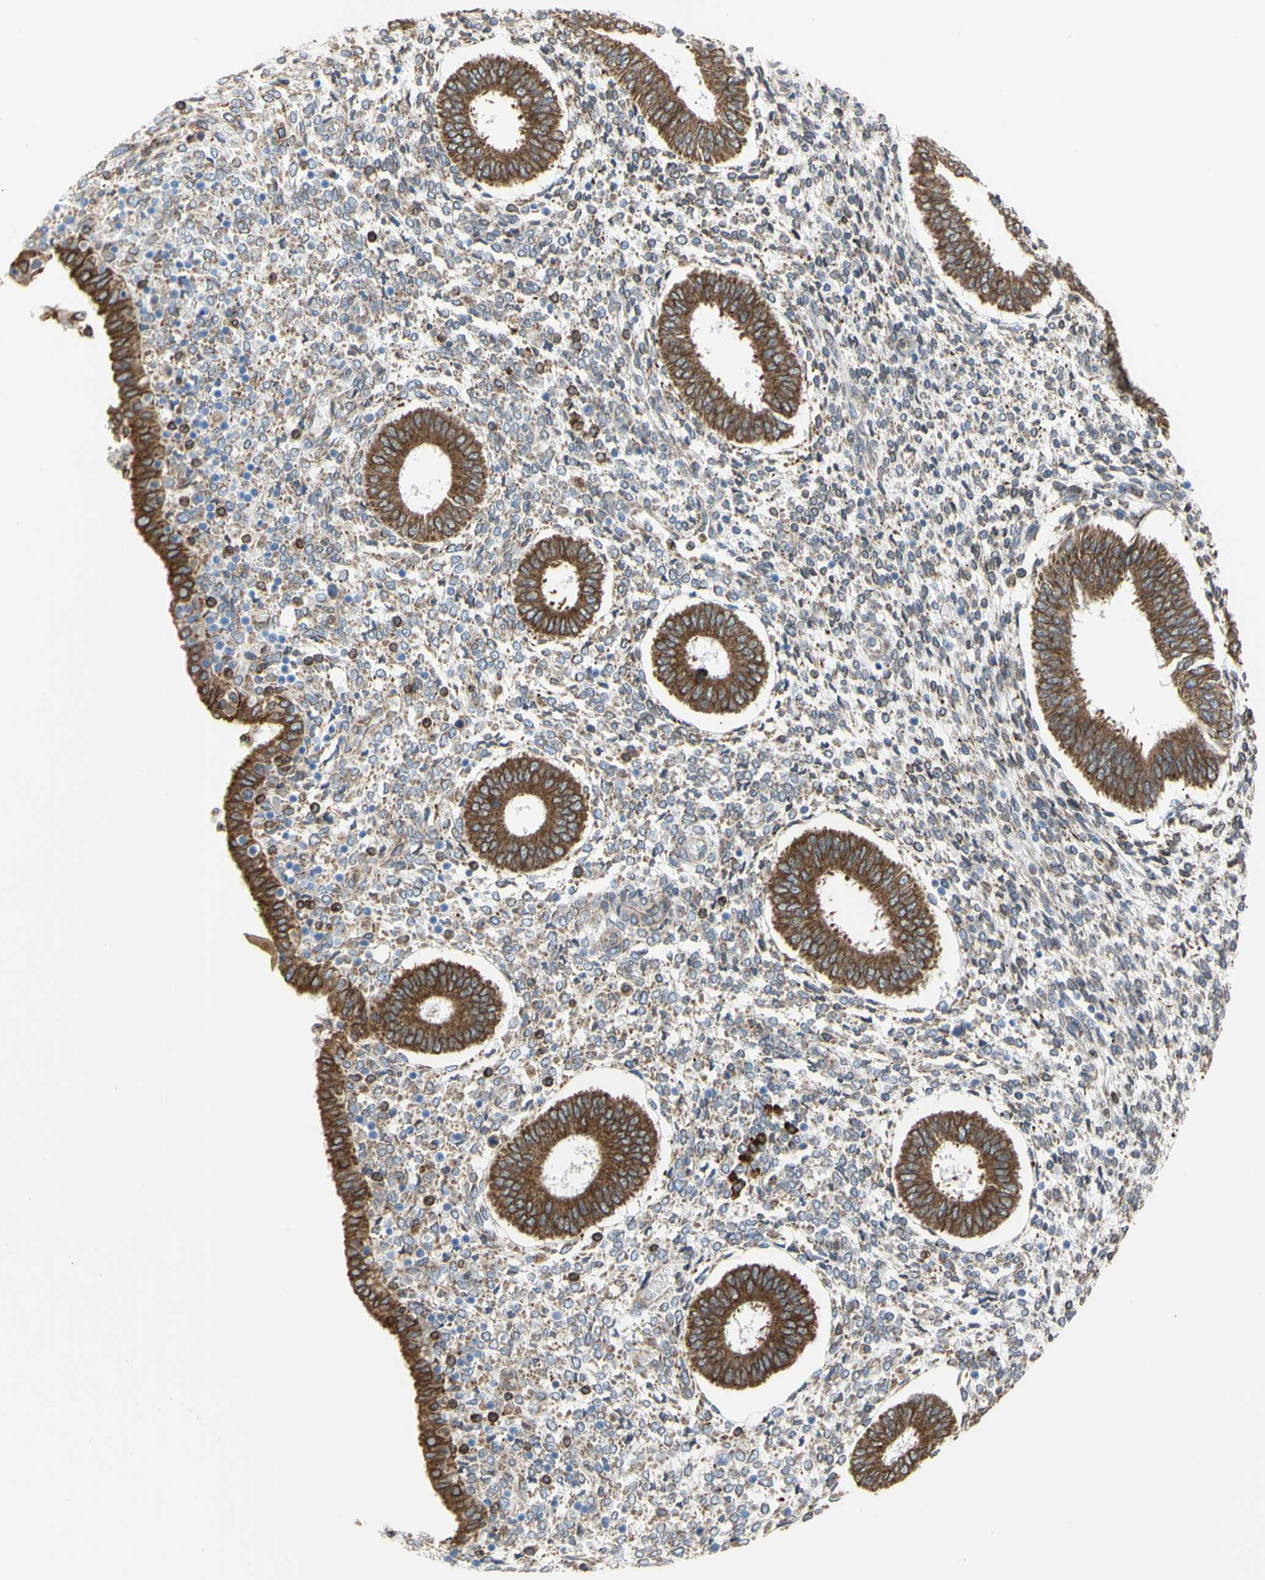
{"staining": {"intensity": "weak", "quantity": "25%-75%", "location": "cytoplasmic/membranous,nuclear"}, "tissue": "endometrium", "cell_type": "Cells in endometrial stroma", "image_type": "normal", "snomed": [{"axis": "morphology", "description": "Normal tissue, NOS"}, {"axis": "topography", "description": "Endometrium"}], "caption": "A histopathology image of human endometrium stained for a protein shows weak cytoplasmic/membranous,nuclear brown staining in cells in endometrial stroma. (DAB IHC, brown staining for protein, blue staining for nuclei).", "gene": "ERLIN1", "patient": {"sex": "female", "age": 35}}